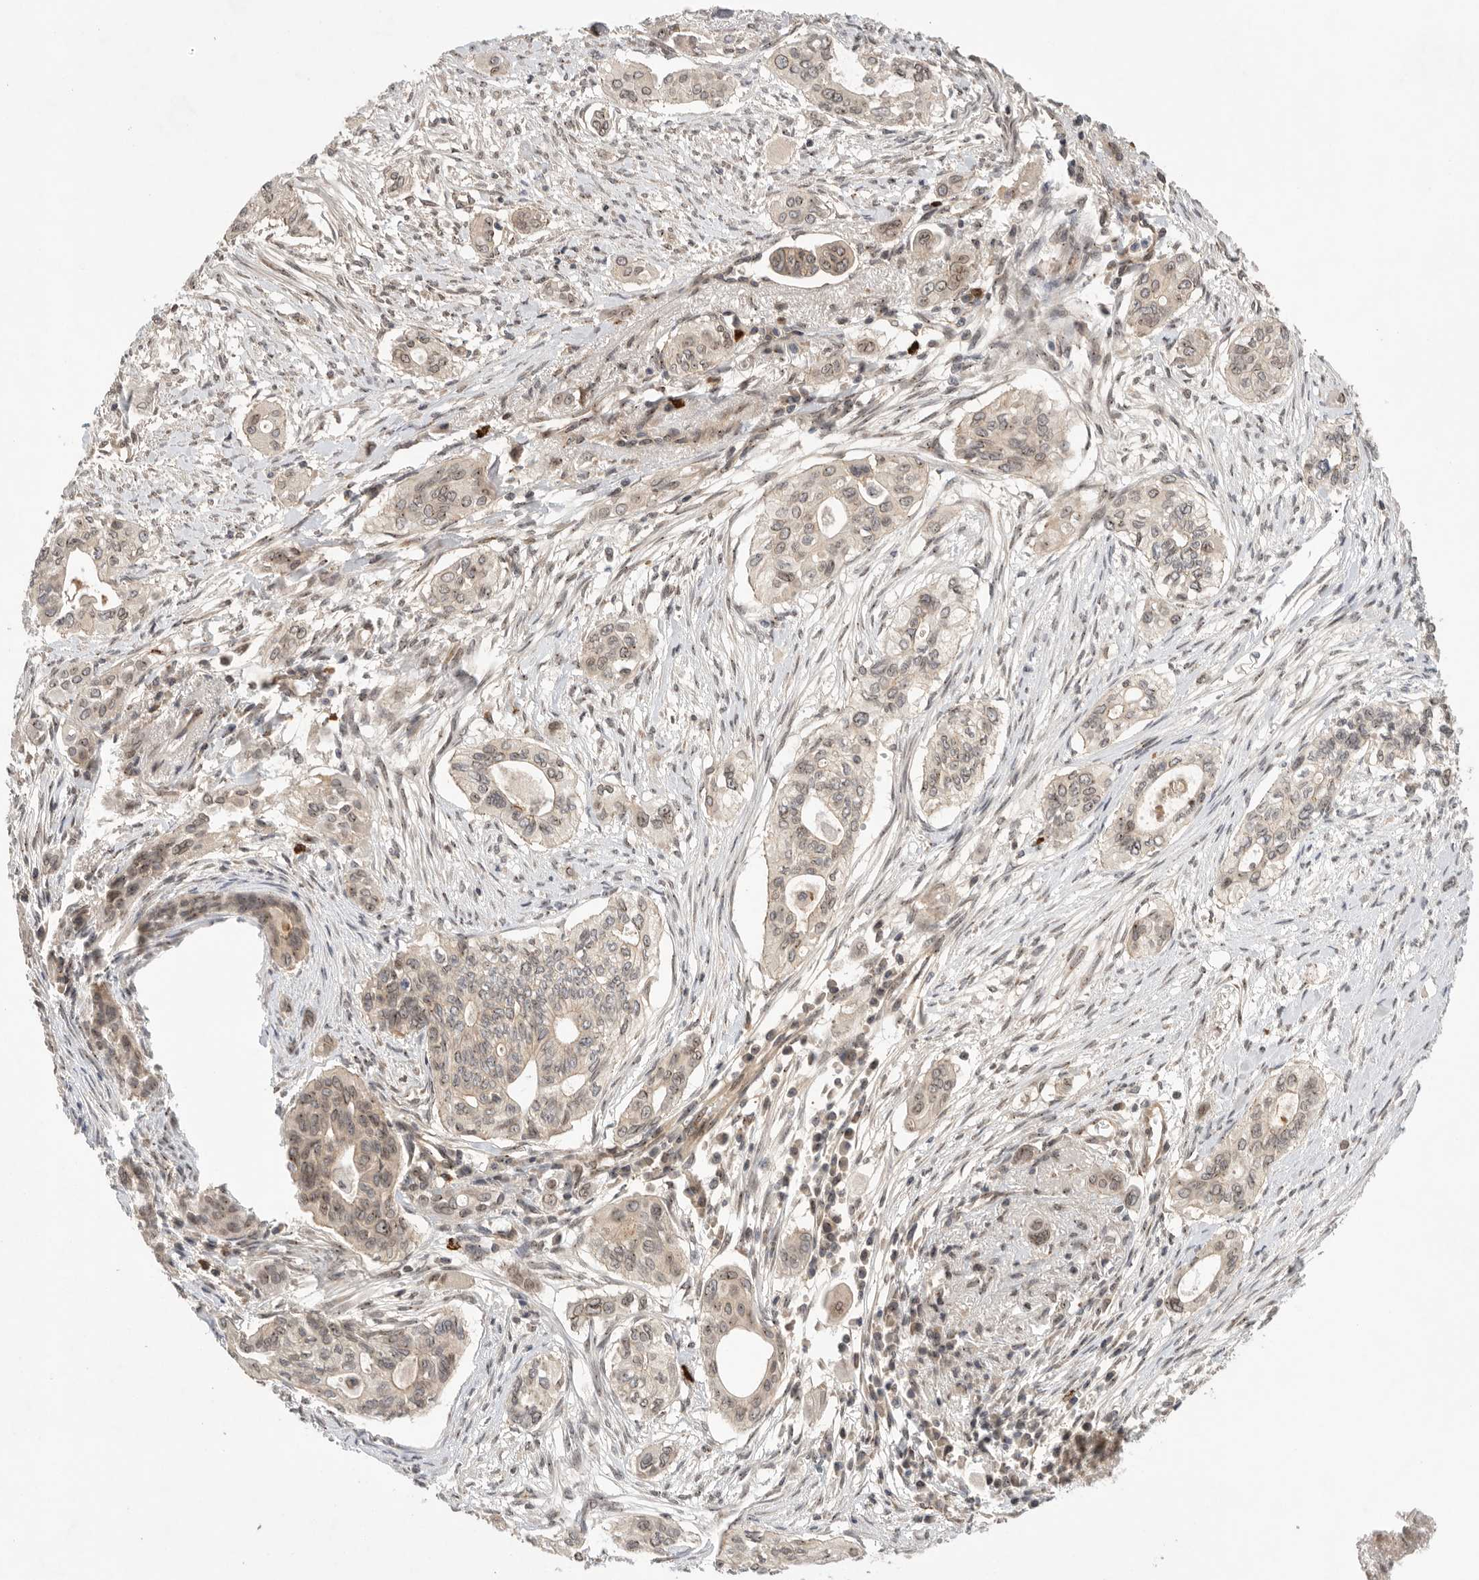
{"staining": {"intensity": "weak", "quantity": "25%-75%", "location": "cytoplasmic/membranous,nuclear"}, "tissue": "pancreatic cancer", "cell_type": "Tumor cells", "image_type": "cancer", "snomed": [{"axis": "morphology", "description": "Adenocarcinoma, NOS"}, {"axis": "topography", "description": "Pancreas"}], "caption": "An image of pancreatic cancer stained for a protein reveals weak cytoplasmic/membranous and nuclear brown staining in tumor cells.", "gene": "LEMD3", "patient": {"sex": "female", "age": 60}}